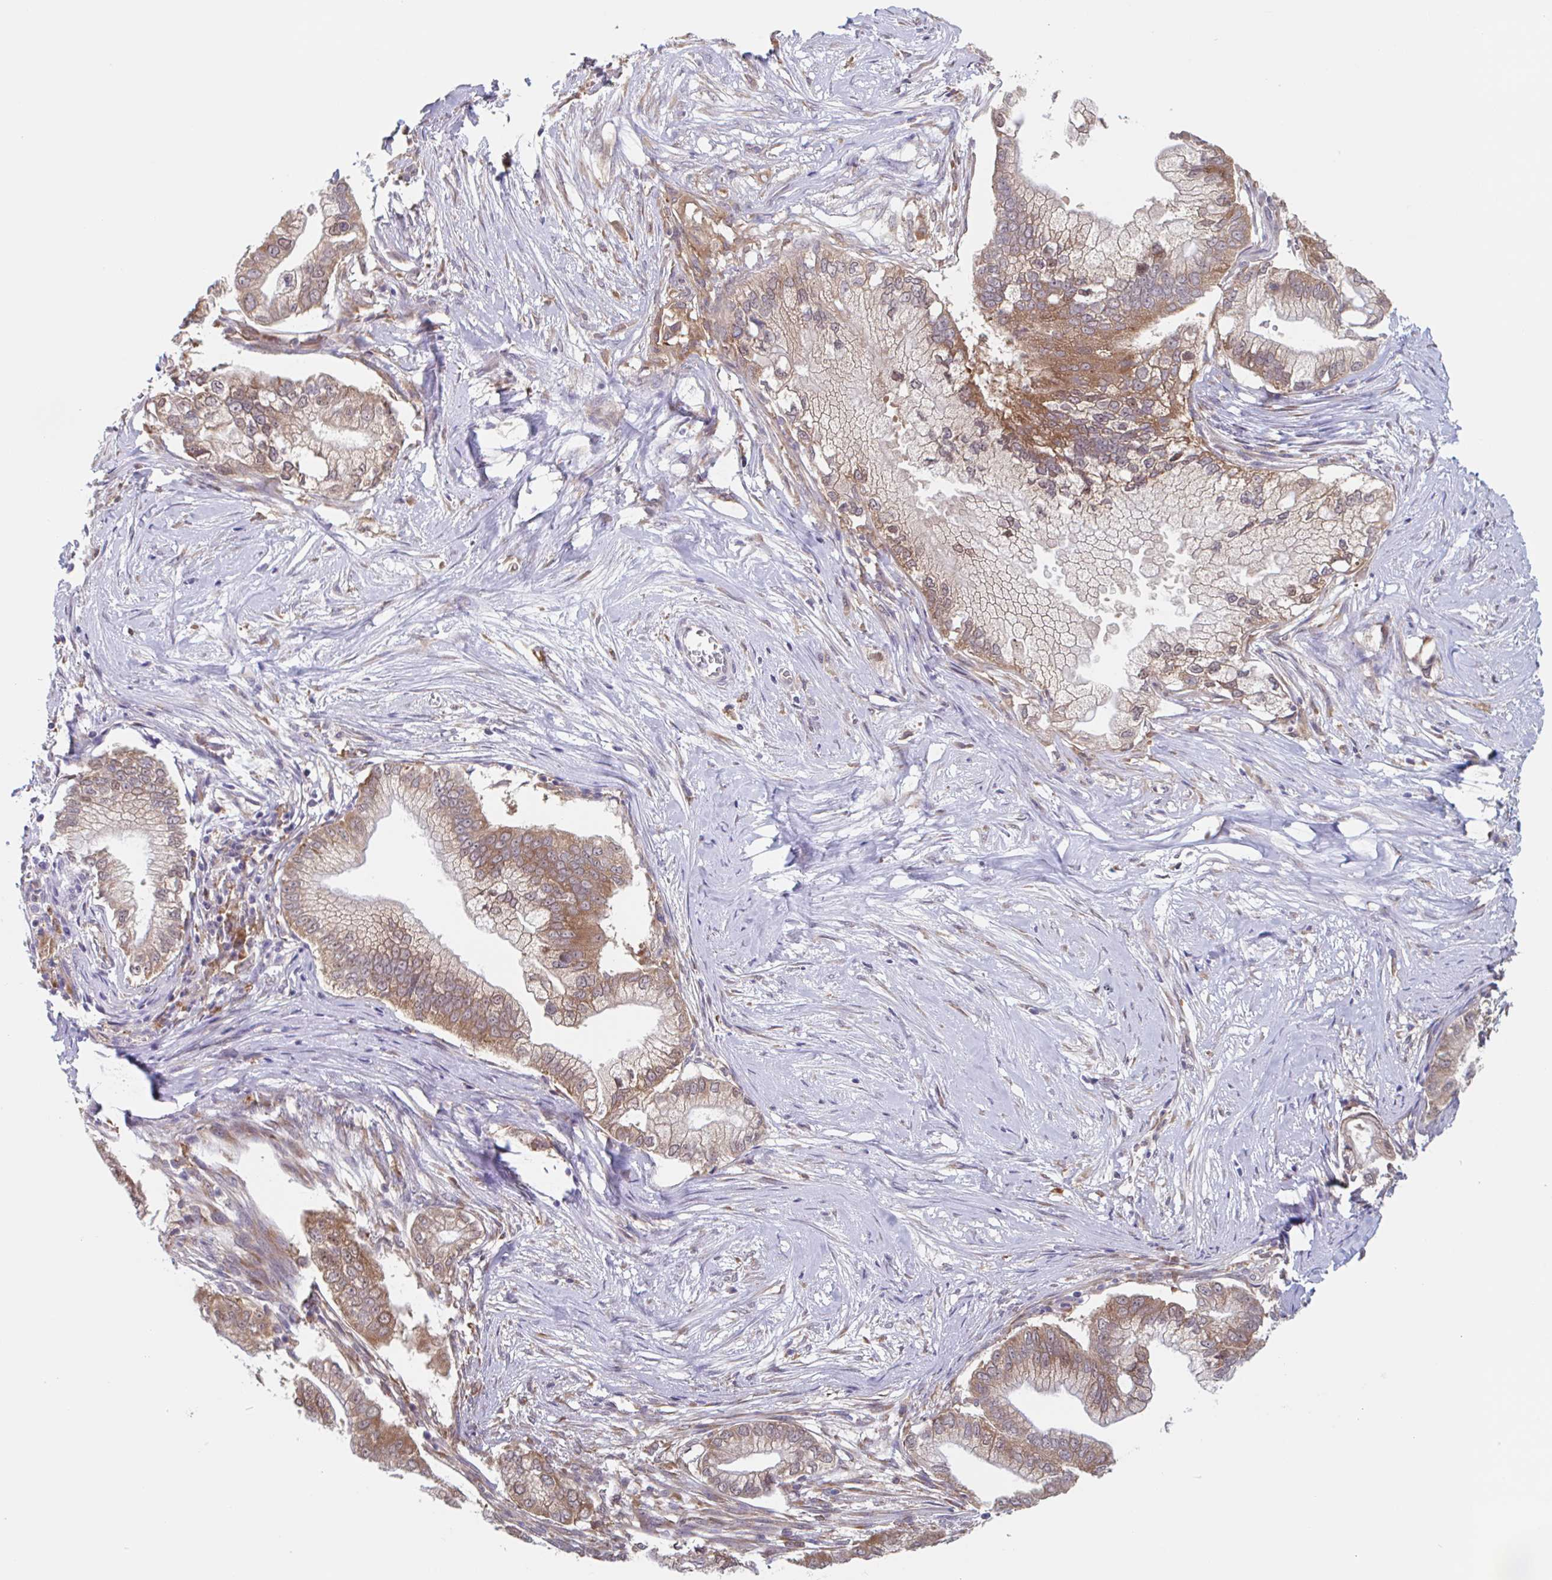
{"staining": {"intensity": "moderate", "quantity": ">75%", "location": "cytoplasmic/membranous"}, "tissue": "pancreatic cancer", "cell_type": "Tumor cells", "image_type": "cancer", "snomed": [{"axis": "morphology", "description": "Adenocarcinoma, NOS"}, {"axis": "topography", "description": "Pancreas"}], "caption": "Immunohistochemistry (IHC) histopathology image of human adenocarcinoma (pancreatic) stained for a protein (brown), which exhibits medium levels of moderate cytoplasmic/membranous positivity in about >75% of tumor cells.", "gene": "SNX8", "patient": {"sex": "male", "age": 70}}